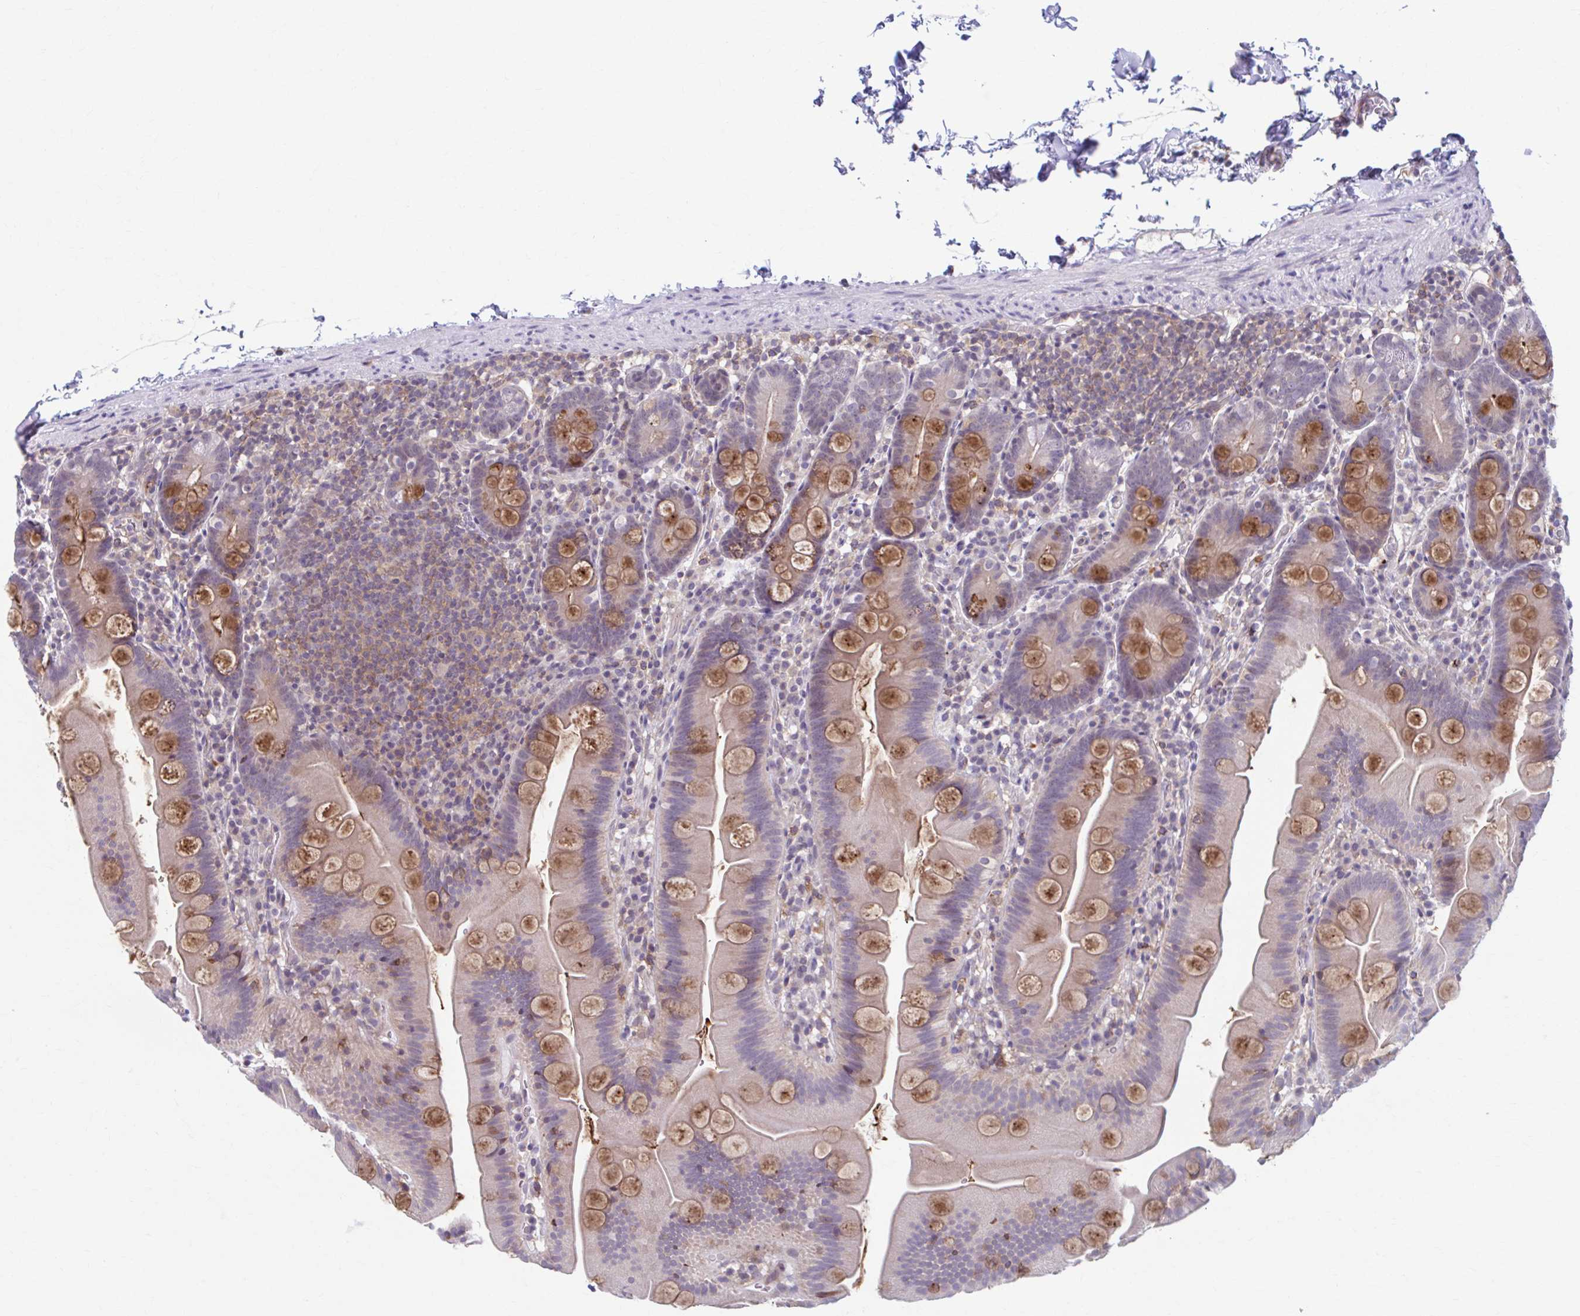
{"staining": {"intensity": "moderate", "quantity": "25%-75%", "location": "cytoplasmic/membranous"}, "tissue": "small intestine", "cell_type": "Glandular cells", "image_type": "normal", "snomed": [{"axis": "morphology", "description": "Normal tissue, NOS"}, {"axis": "topography", "description": "Small intestine"}], "caption": "Human small intestine stained with a brown dye demonstrates moderate cytoplasmic/membranous positive expression in about 25%-75% of glandular cells.", "gene": "ADAT3", "patient": {"sex": "female", "age": 68}}